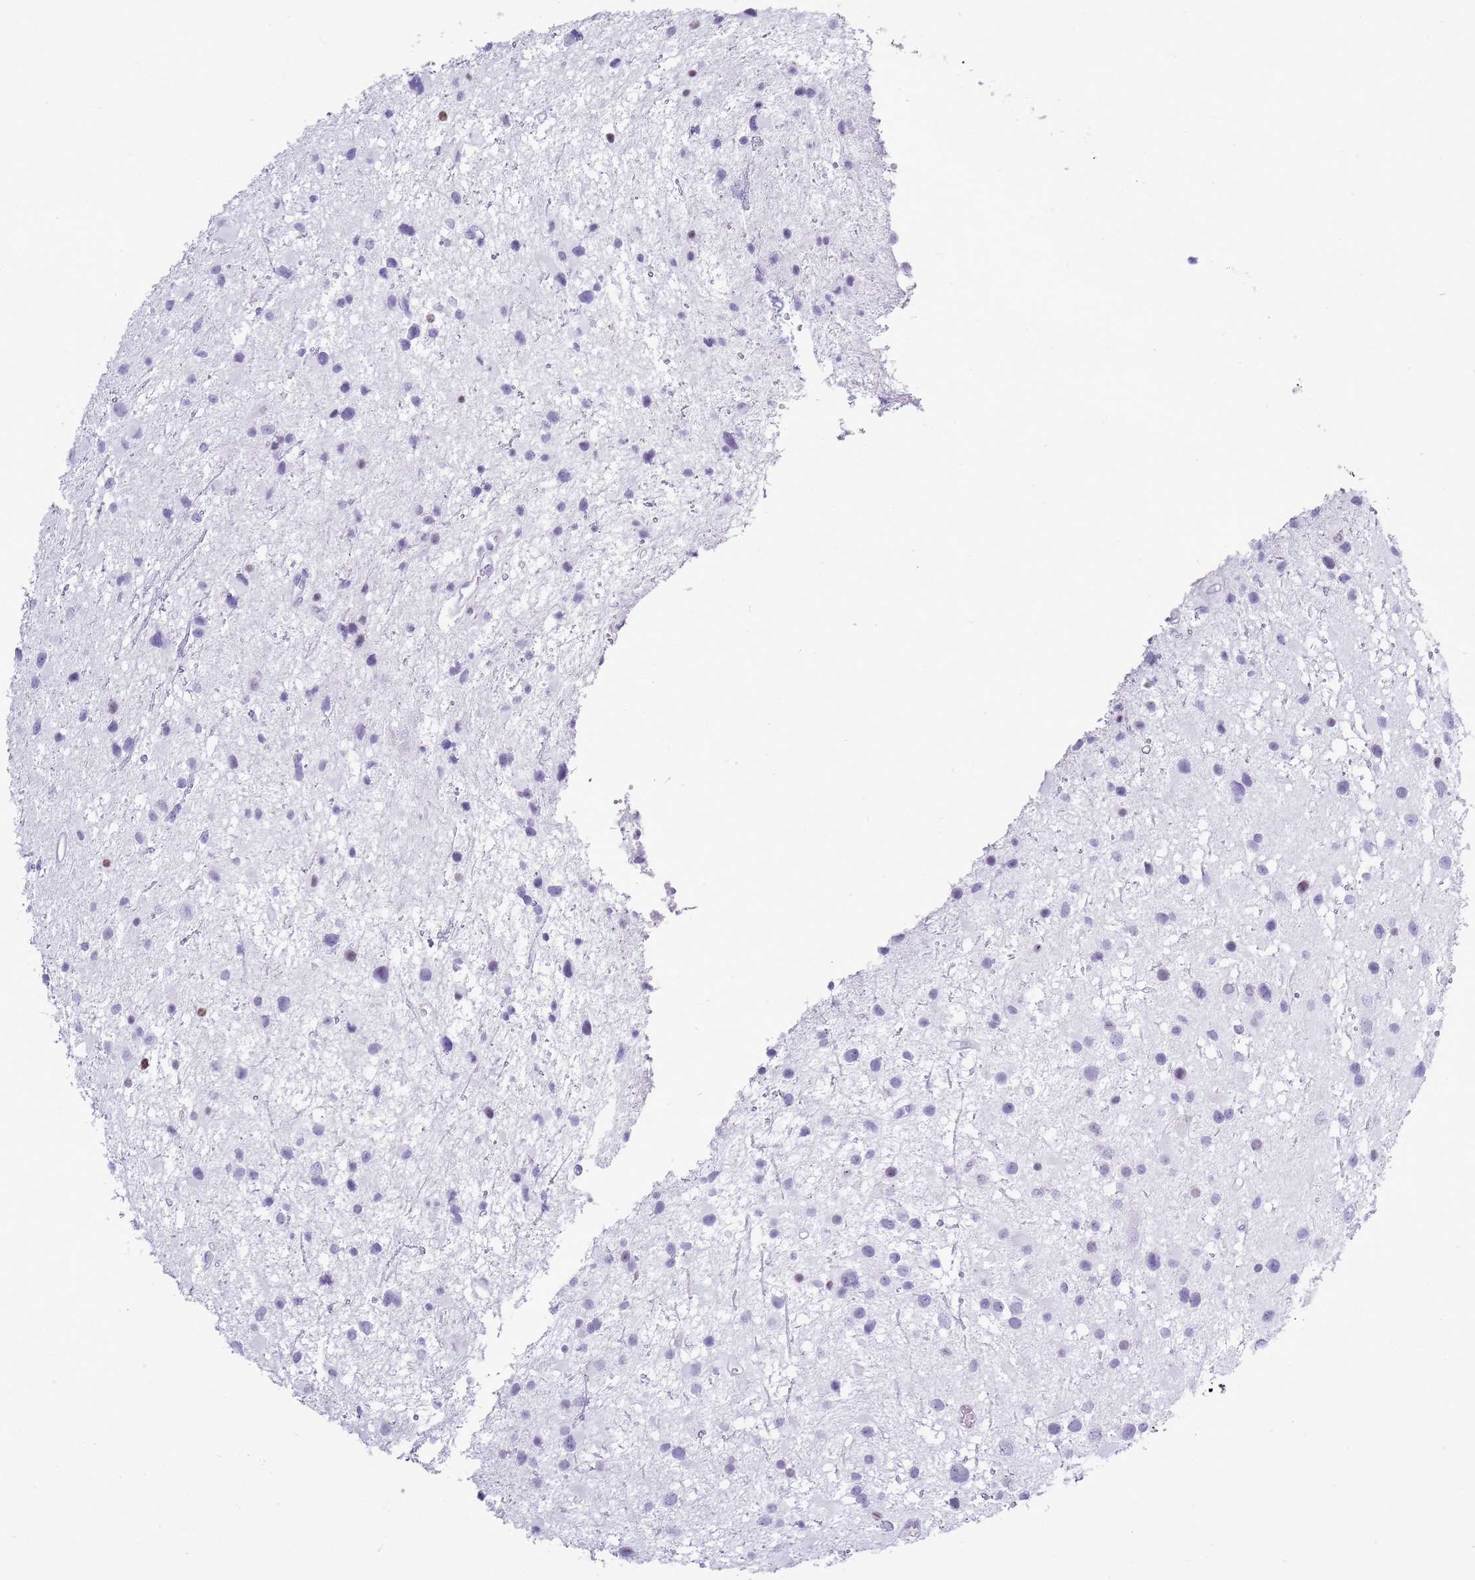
{"staining": {"intensity": "negative", "quantity": "none", "location": "none"}, "tissue": "glioma", "cell_type": "Tumor cells", "image_type": "cancer", "snomed": [{"axis": "morphology", "description": "Glioma, malignant, Low grade"}, {"axis": "topography", "description": "Brain"}], "caption": "IHC image of malignant glioma (low-grade) stained for a protein (brown), which reveals no expression in tumor cells.", "gene": "ASIP", "patient": {"sex": "female", "age": 32}}